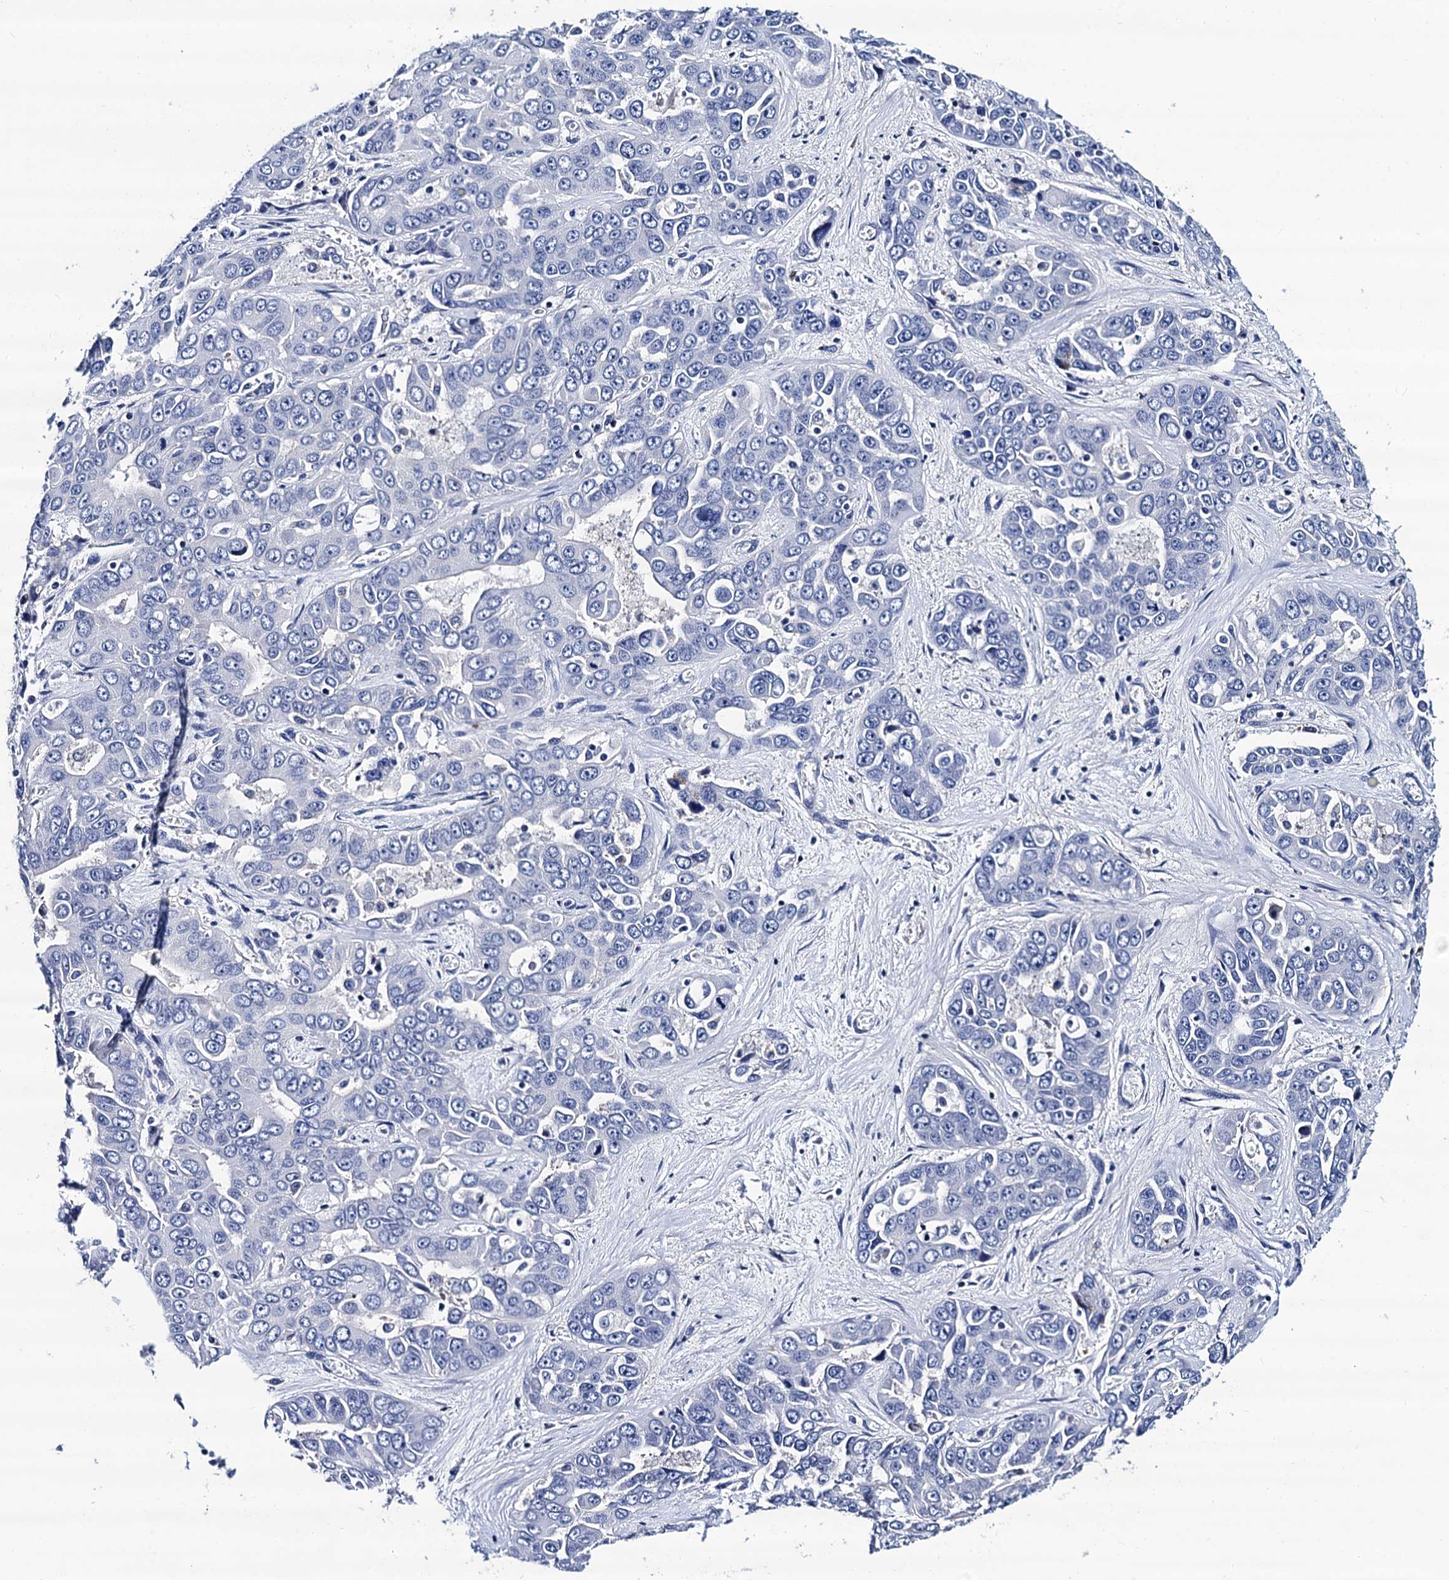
{"staining": {"intensity": "negative", "quantity": "none", "location": "none"}, "tissue": "liver cancer", "cell_type": "Tumor cells", "image_type": "cancer", "snomed": [{"axis": "morphology", "description": "Cholangiocarcinoma"}, {"axis": "topography", "description": "Liver"}], "caption": "Immunohistochemistry (IHC) image of neoplastic tissue: human liver cancer stained with DAB reveals no significant protein staining in tumor cells.", "gene": "LRRC30", "patient": {"sex": "female", "age": 52}}